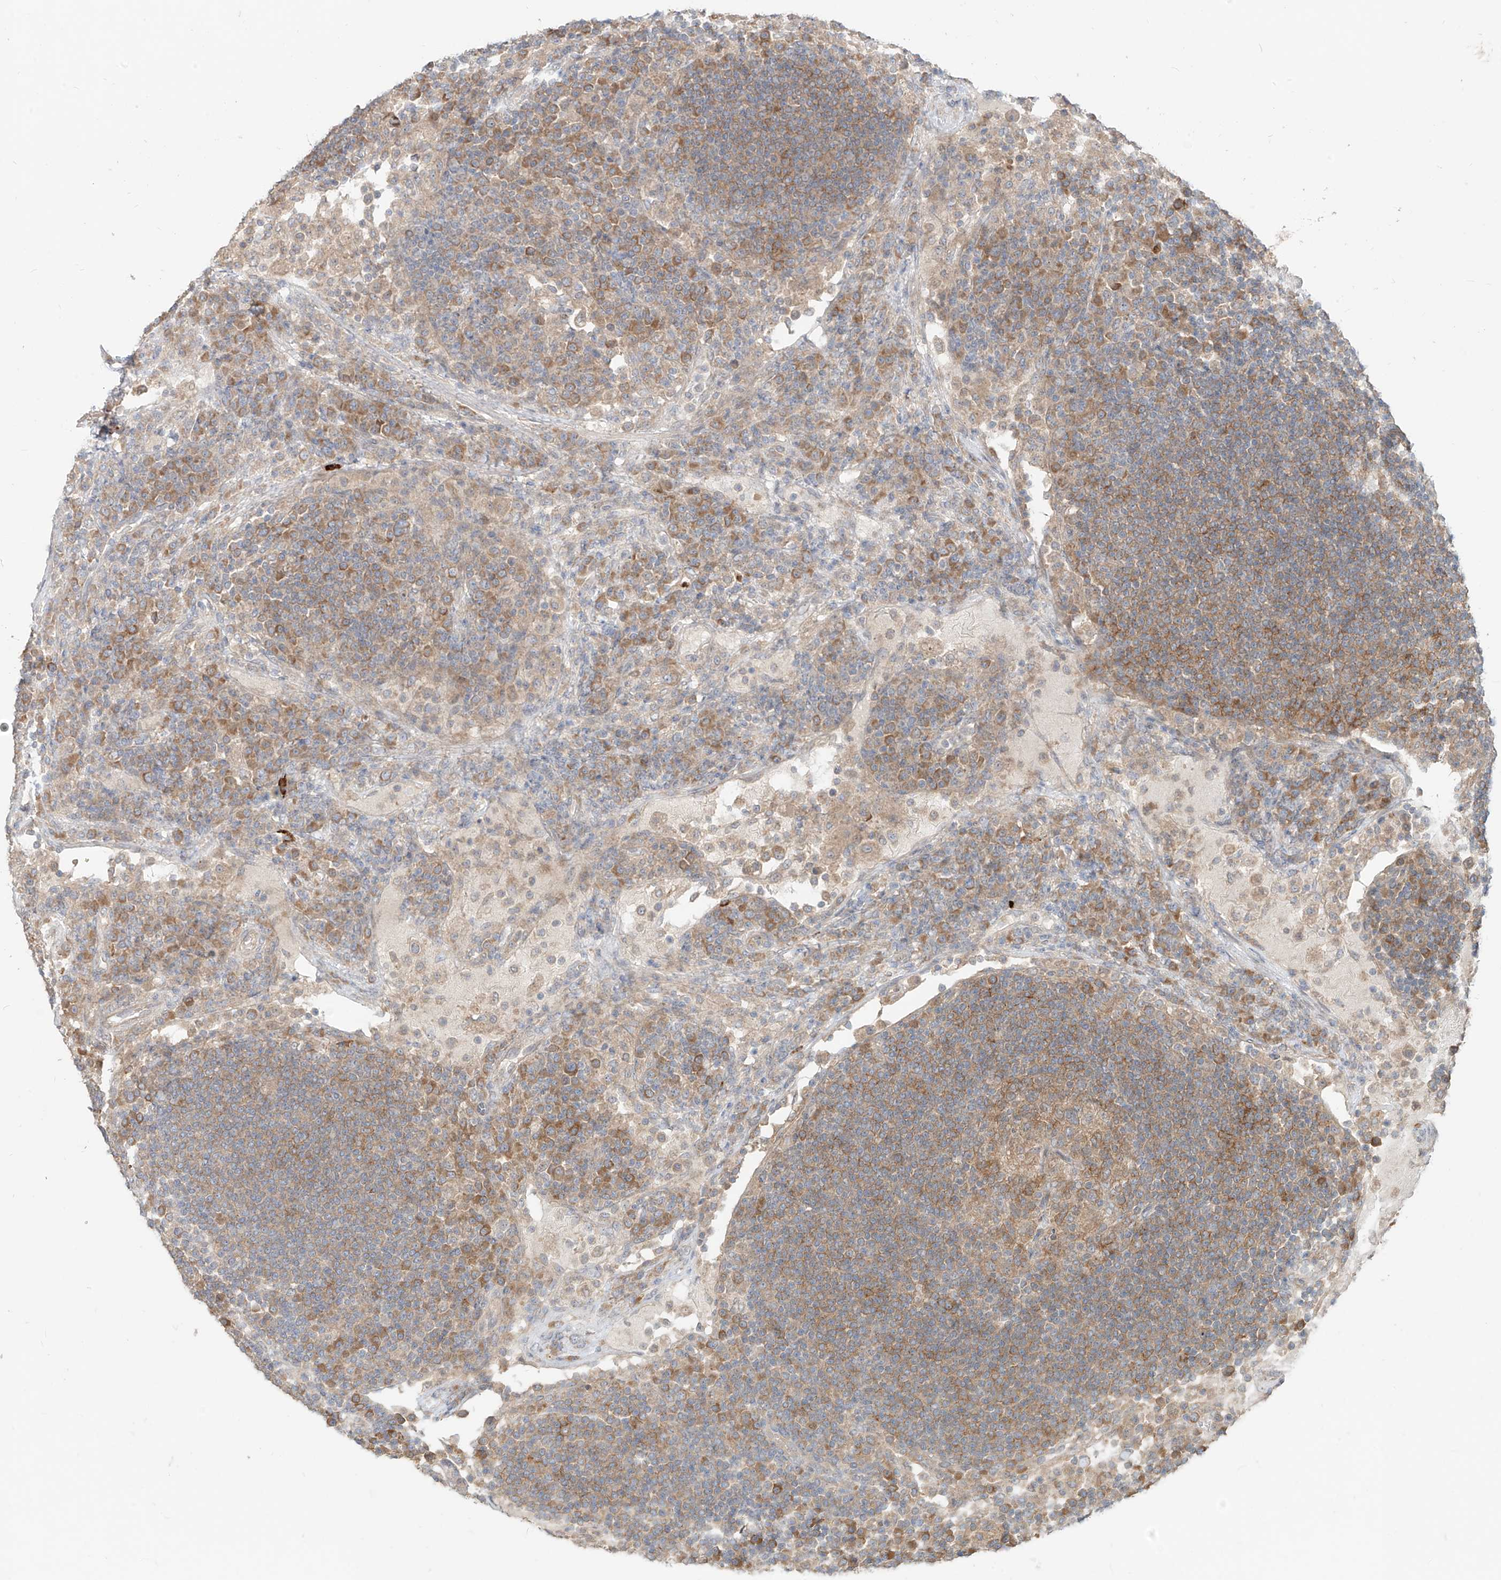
{"staining": {"intensity": "moderate", "quantity": "25%-75%", "location": "cytoplasmic/membranous"}, "tissue": "lymph node", "cell_type": "Germinal center cells", "image_type": "normal", "snomed": [{"axis": "morphology", "description": "Normal tissue, NOS"}, {"axis": "topography", "description": "Lymph node"}], "caption": "Human lymph node stained for a protein (brown) reveals moderate cytoplasmic/membranous positive positivity in about 25%-75% of germinal center cells.", "gene": "MTUS2", "patient": {"sex": "female", "age": 53}}